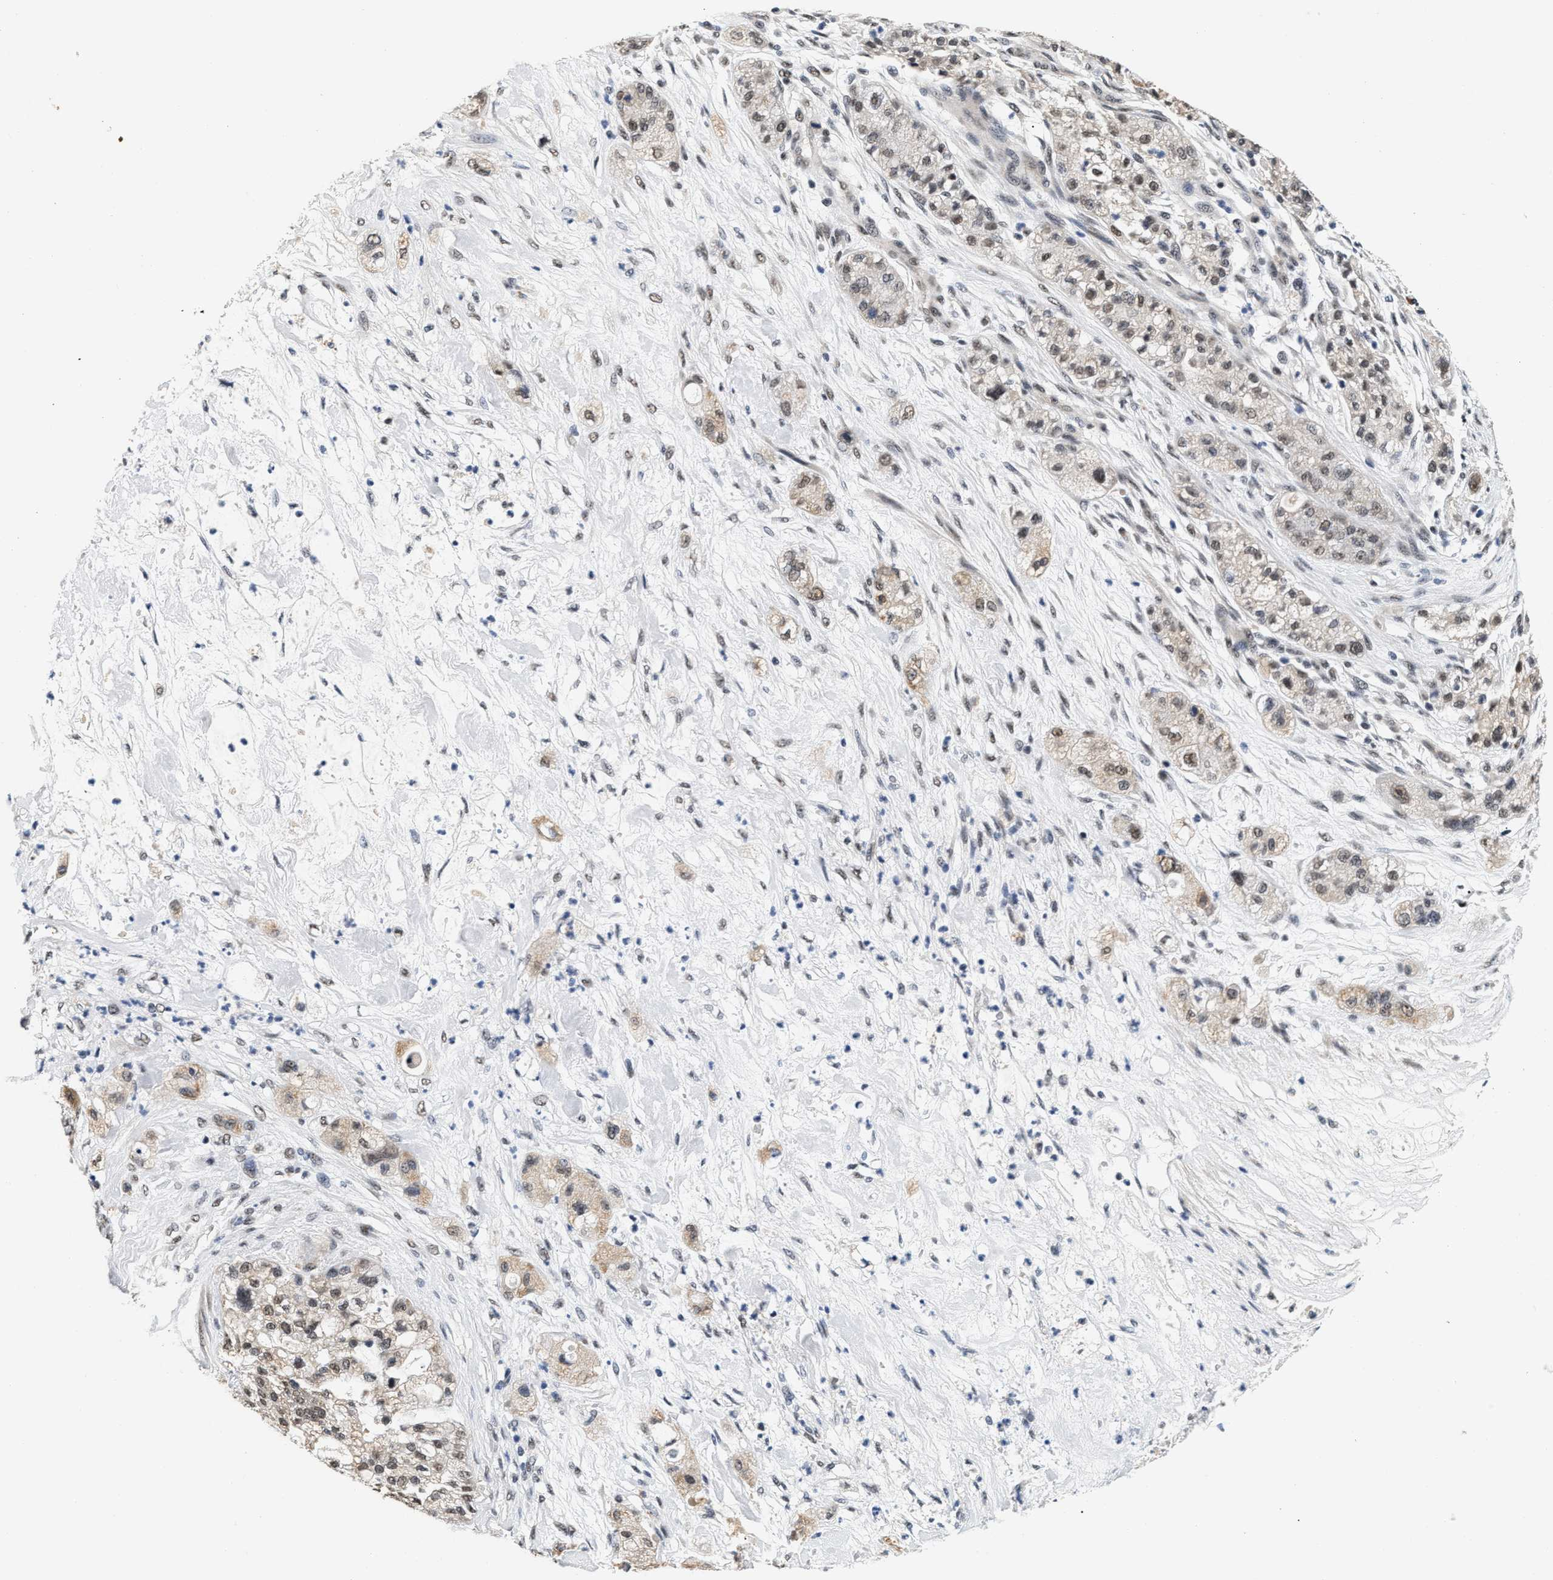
{"staining": {"intensity": "weak", "quantity": "25%-75%", "location": "nuclear"}, "tissue": "pancreatic cancer", "cell_type": "Tumor cells", "image_type": "cancer", "snomed": [{"axis": "morphology", "description": "Adenocarcinoma, NOS"}, {"axis": "topography", "description": "Pancreas"}], "caption": "Approximately 25%-75% of tumor cells in human pancreatic cancer (adenocarcinoma) reveal weak nuclear protein expression as visualized by brown immunohistochemical staining.", "gene": "THOC1", "patient": {"sex": "female", "age": 78}}